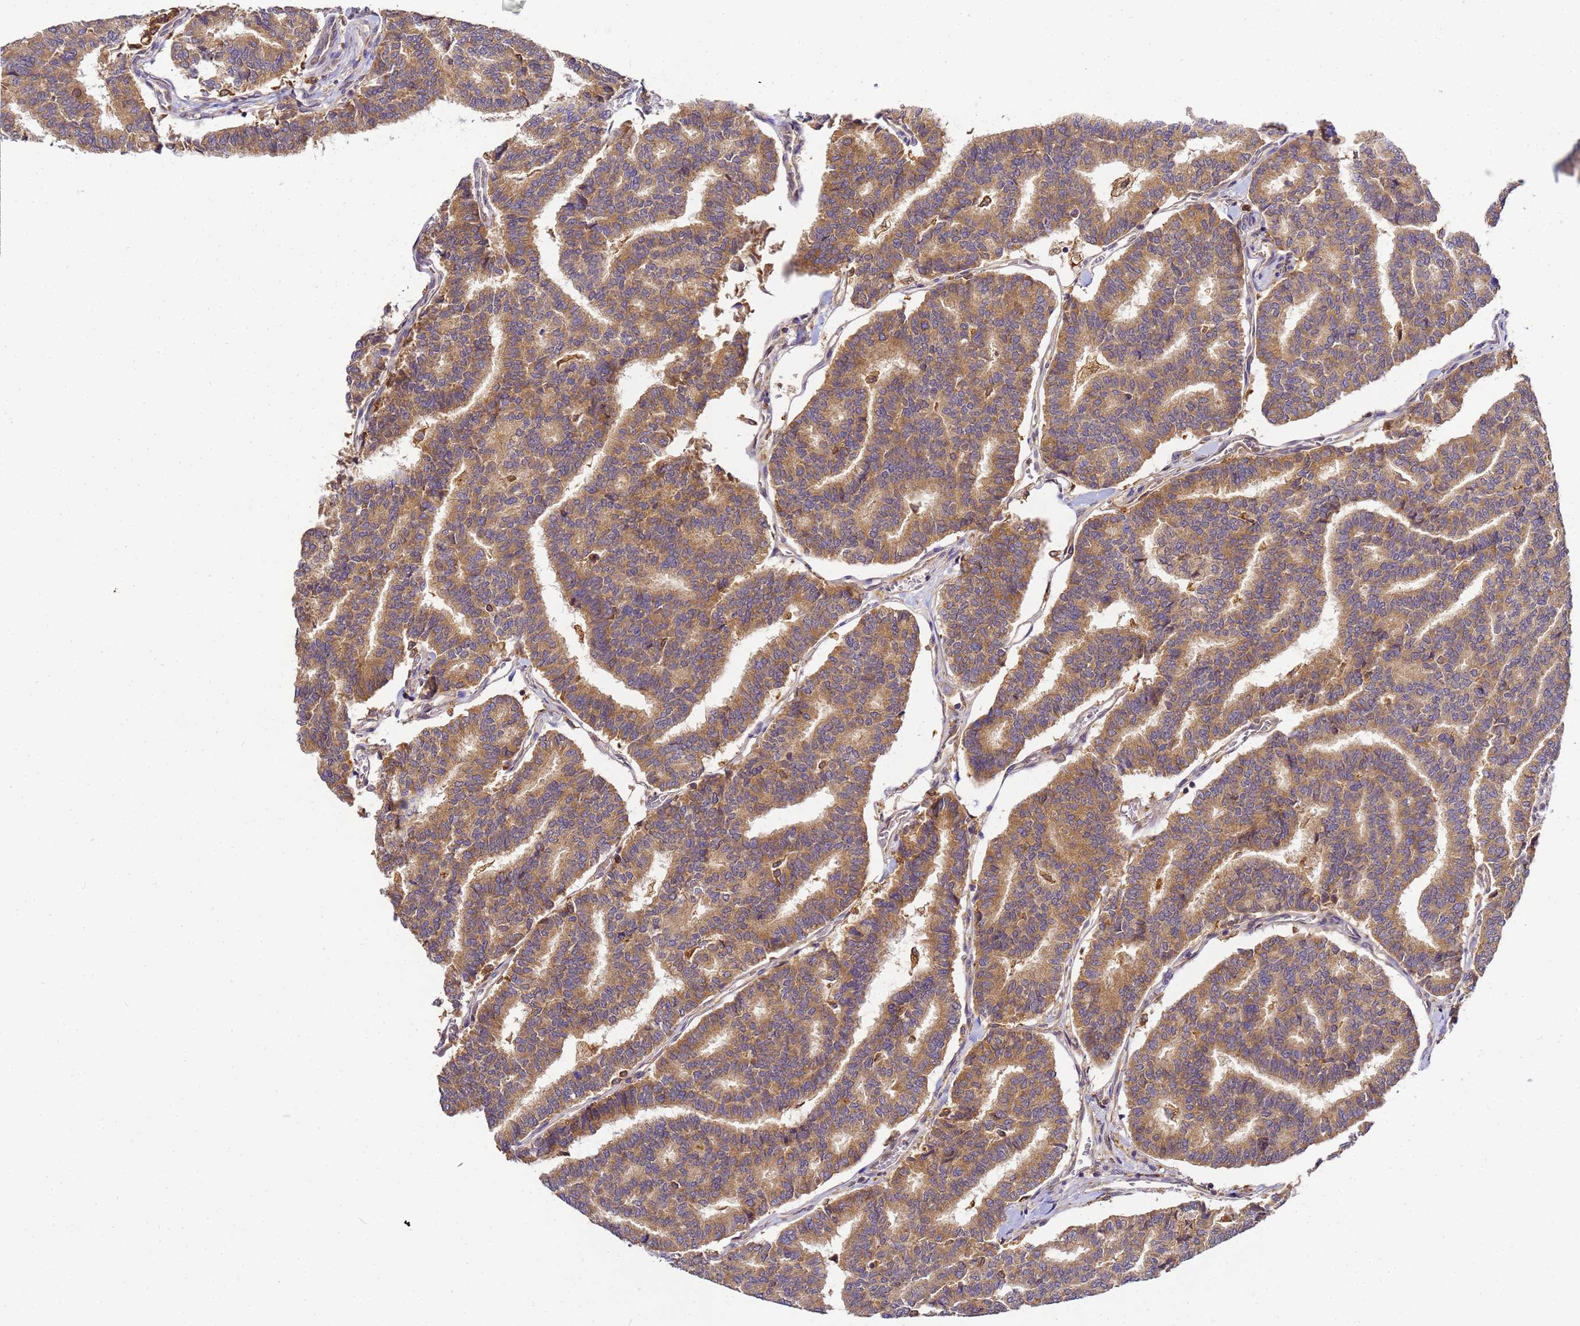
{"staining": {"intensity": "moderate", "quantity": ">75%", "location": "cytoplasmic/membranous"}, "tissue": "thyroid cancer", "cell_type": "Tumor cells", "image_type": "cancer", "snomed": [{"axis": "morphology", "description": "Papillary adenocarcinoma, NOS"}, {"axis": "topography", "description": "Thyroid gland"}], "caption": "The immunohistochemical stain highlights moderate cytoplasmic/membranous positivity in tumor cells of thyroid cancer (papillary adenocarcinoma) tissue.", "gene": "ADPGK", "patient": {"sex": "female", "age": 35}}